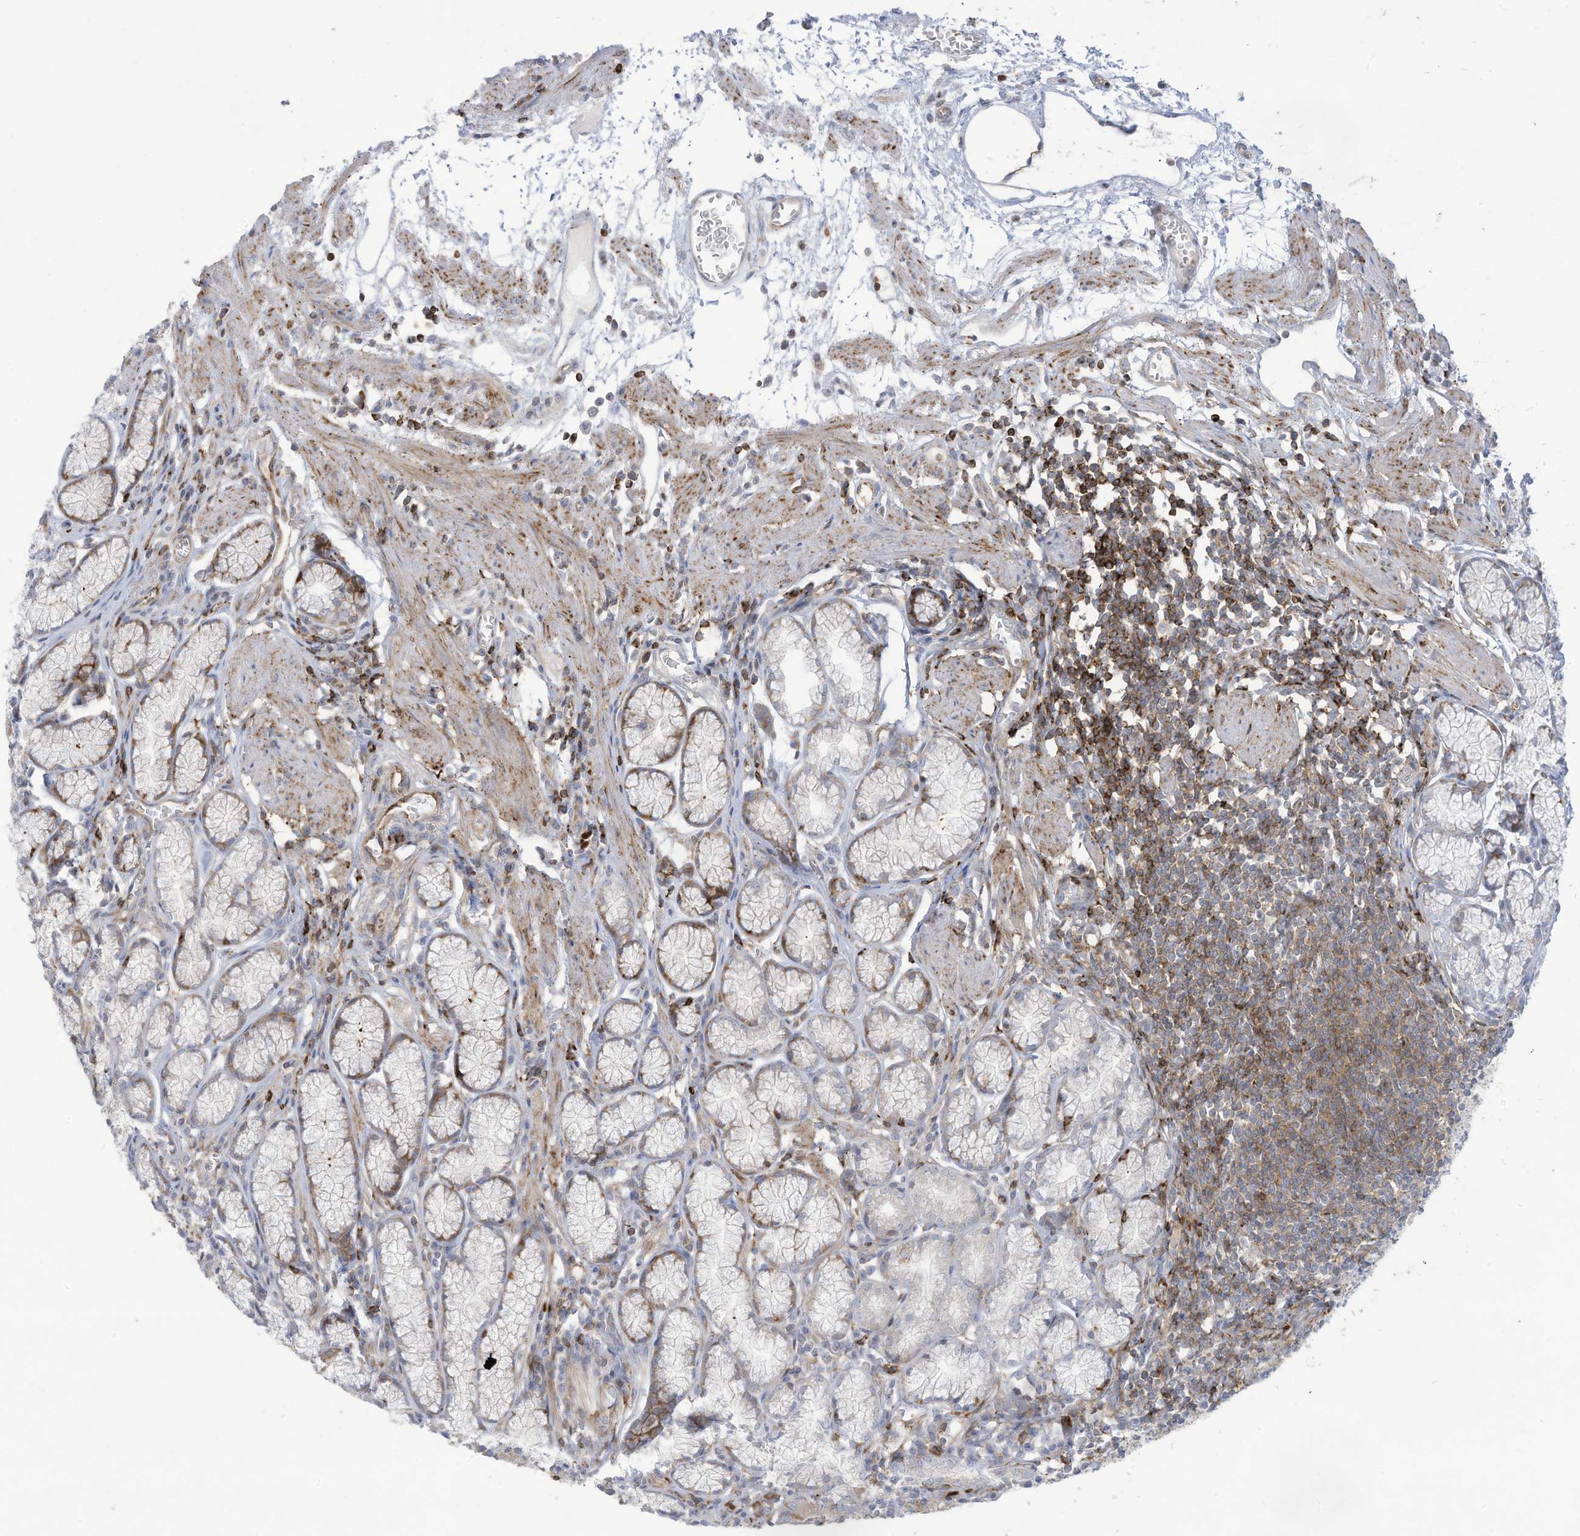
{"staining": {"intensity": "strong", "quantity": "25%-75%", "location": "cytoplasmic/membranous"}, "tissue": "stomach", "cell_type": "Glandular cells", "image_type": "normal", "snomed": [{"axis": "morphology", "description": "Normal tissue, NOS"}, {"axis": "topography", "description": "Stomach"}], "caption": "Immunohistochemistry (IHC) (DAB (3,3'-diaminobenzidine)) staining of unremarkable human stomach reveals strong cytoplasmic/membranous protein expression in about 25%-75% of glandular cells.", "gene": "THNSL2", "patient": {"sex": "male", "age": 55}}